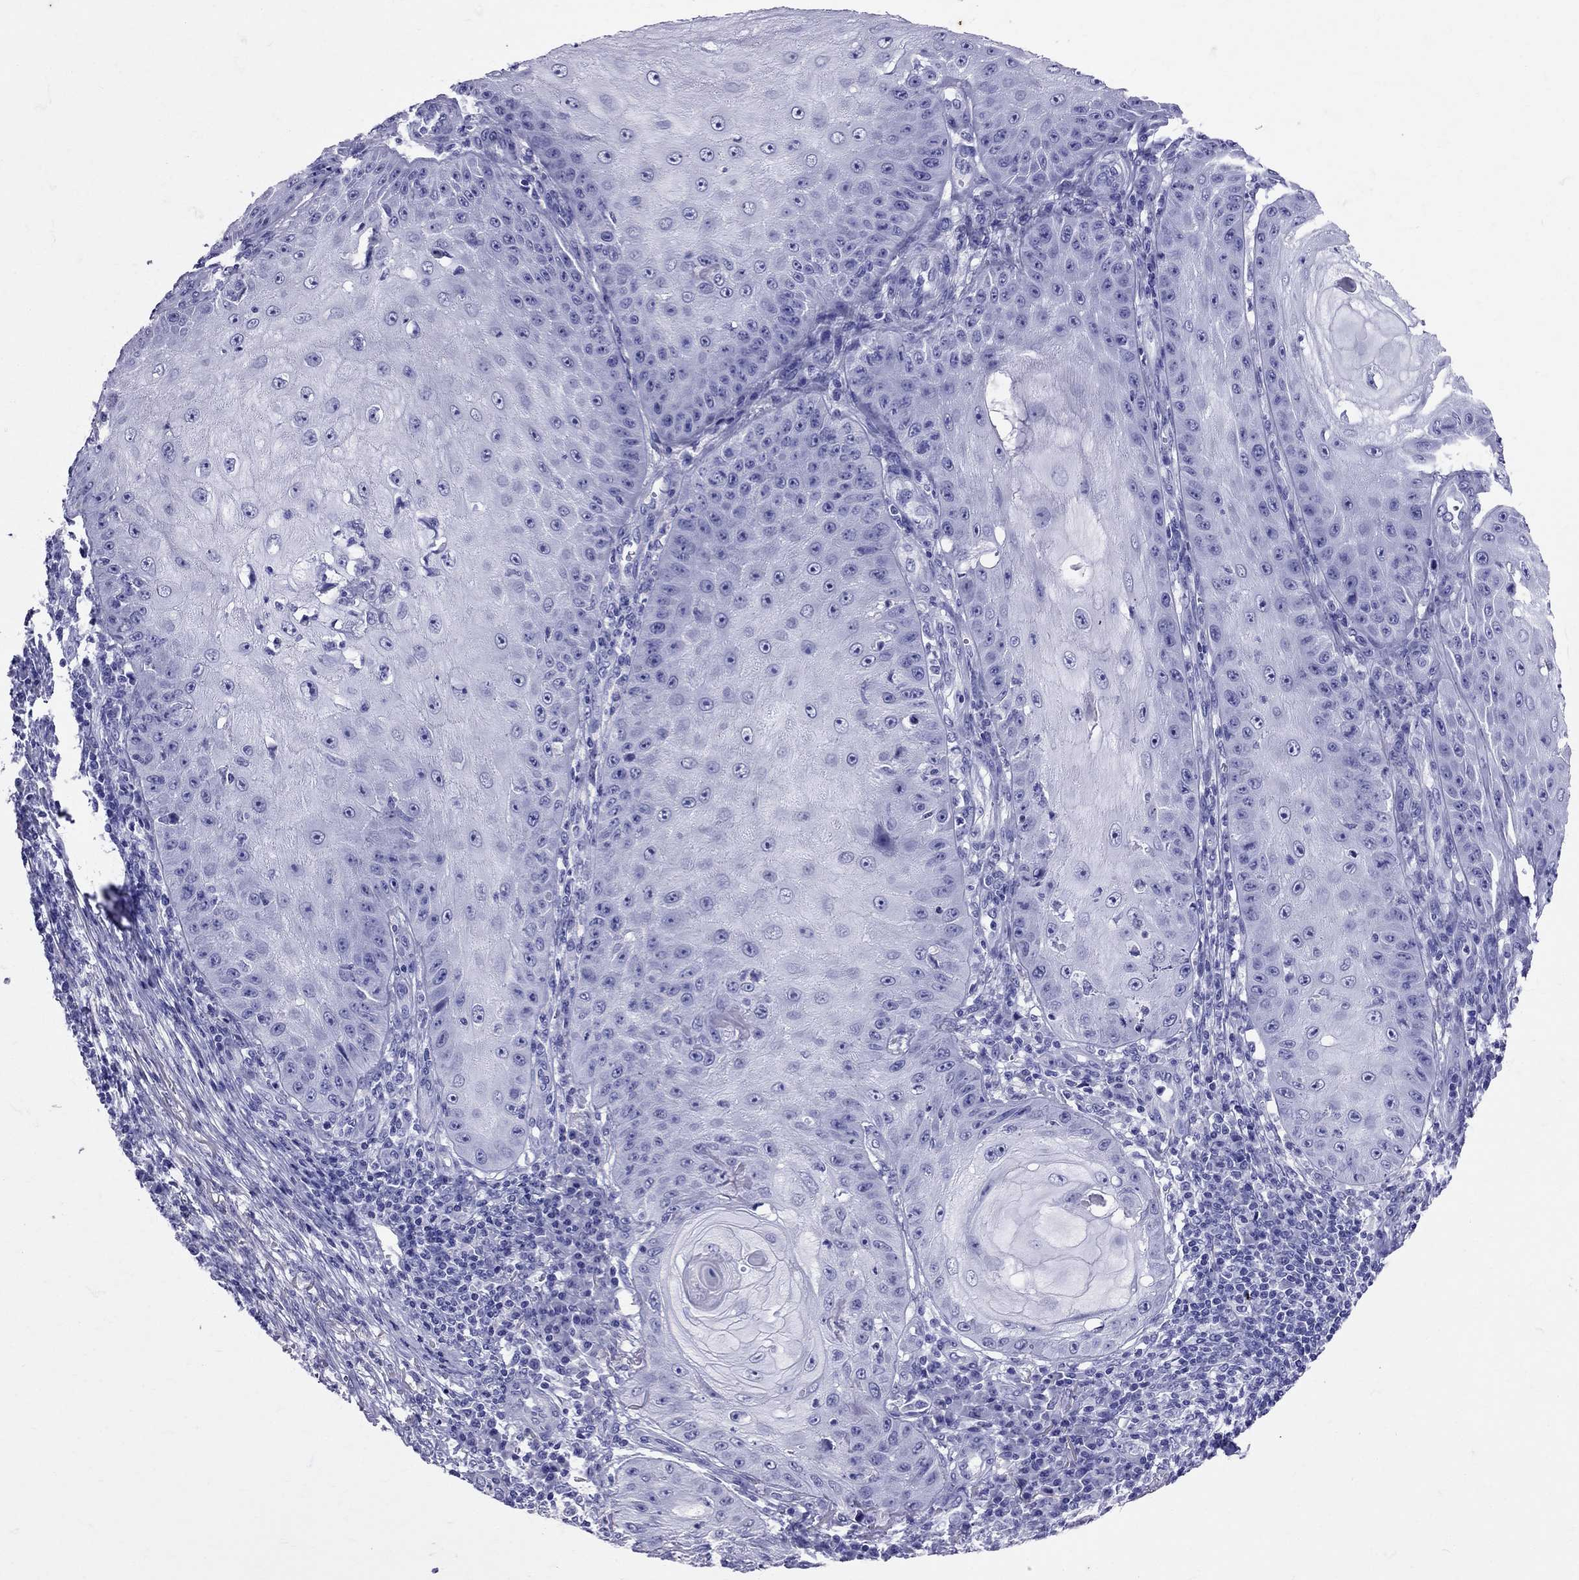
{"staining": {"intensity": "negative", "quantity": "none", "location": "none"}, "tissue": "skin cancer", "cell_type": "Tumor cells", "image_type": "cancer", "snomed": [{"axis": "morphology", "description": "Squamous cell carcinoma, NOS"}, {"axis": "topography", "description": "Skin"}], "caption": "Tumor cells show no significant positivity in skin cancer.", "gene": "AVP", "patient": {"sex": "male", "age": 70}}